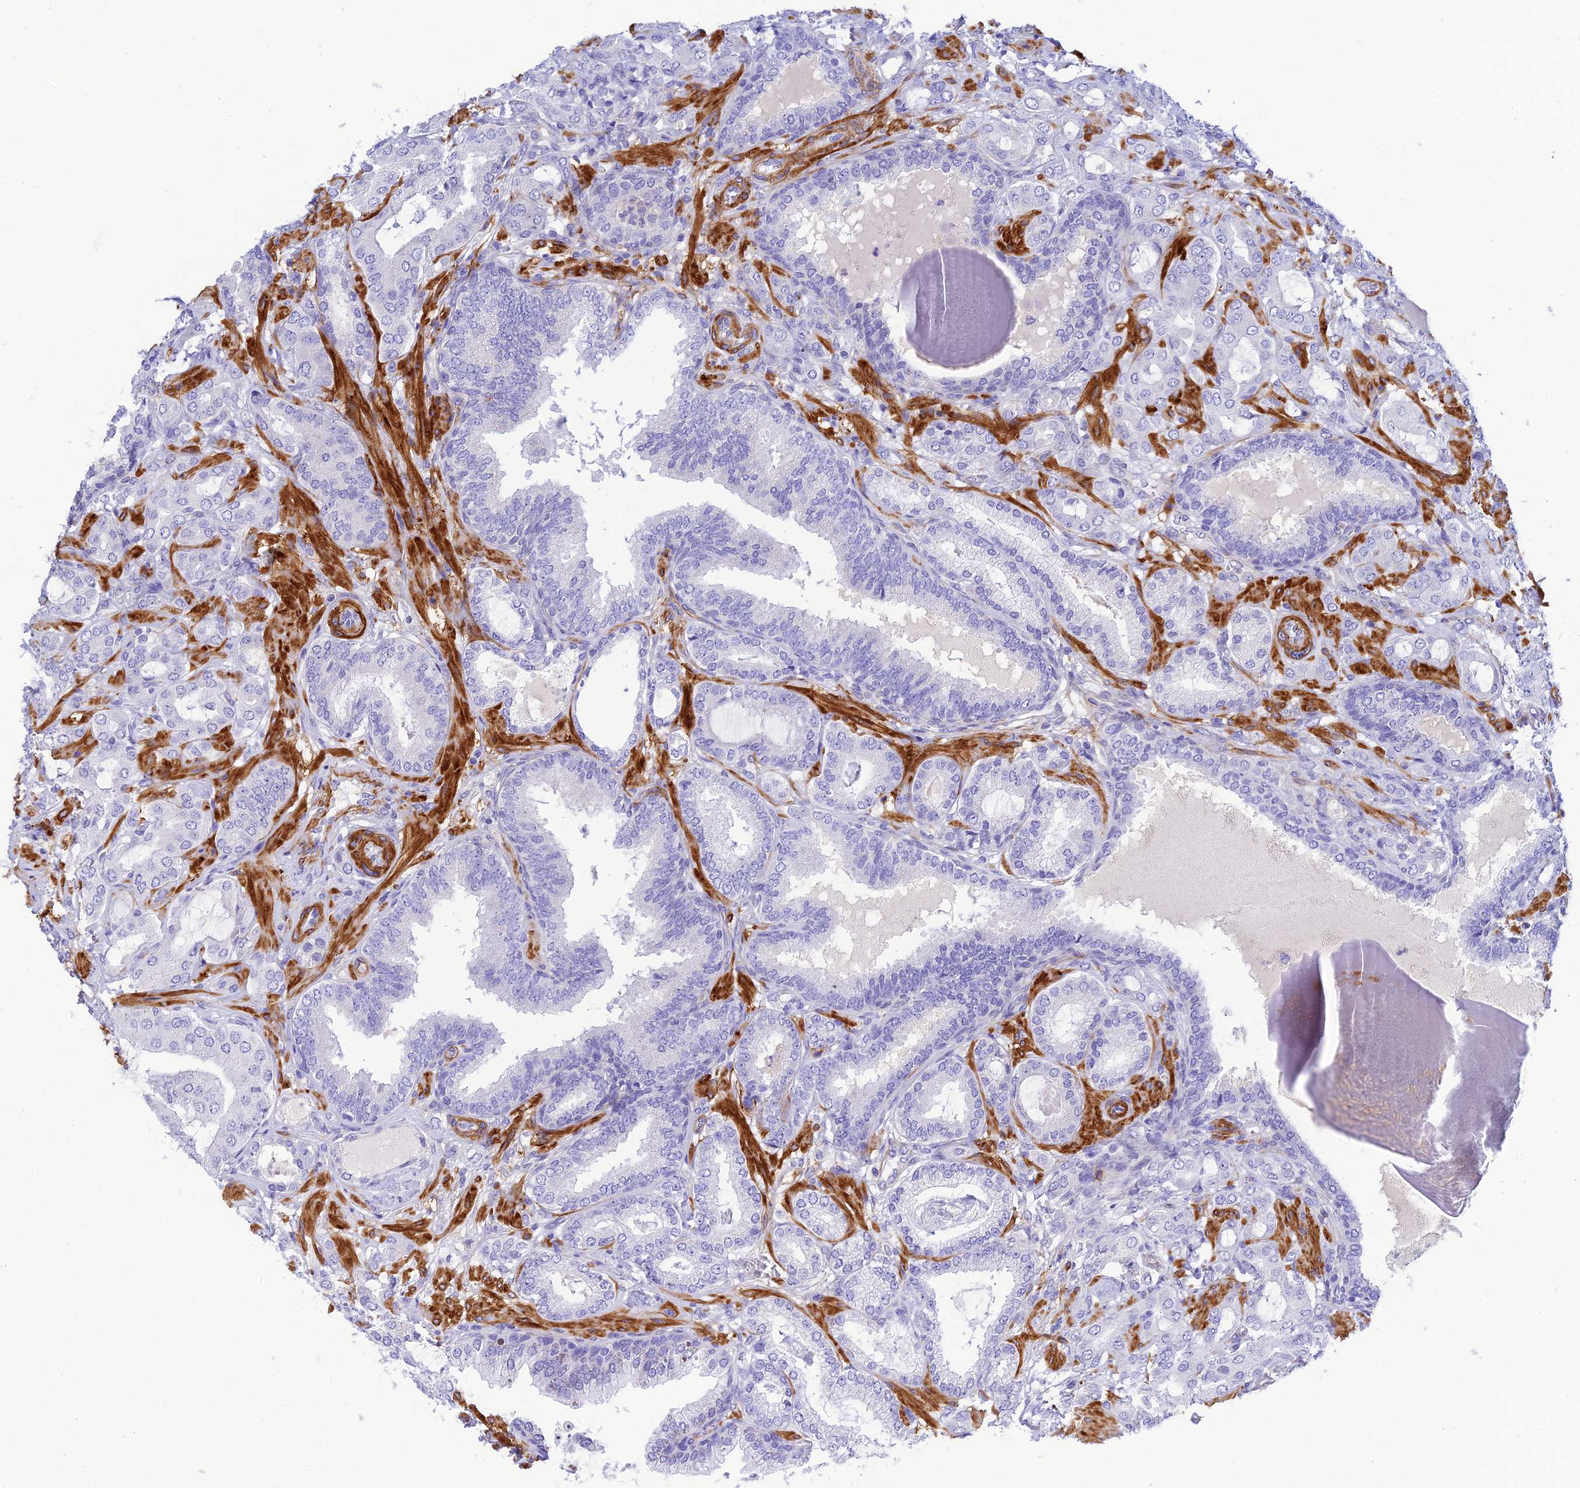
{"staining": {"intensity": "negative", "quantity": "none", "location": "none"}, "tissue": "prostate cancer", "cell_type": "Tumor cells", "image_type": "cancer", "snomed": [{"axis": "morphology", "description": "Adenocarcinoma, Low grade"}, {"axis": "topography", "description": "Prostate"}], "caption": "Immunohistochemical staining of prostate cancer (adenocarcinoma (low-grade)) shows no significant staining in tumor cells.", "gene": "ZDHHC16", "patient": {"sex": "male", "age": 57}}